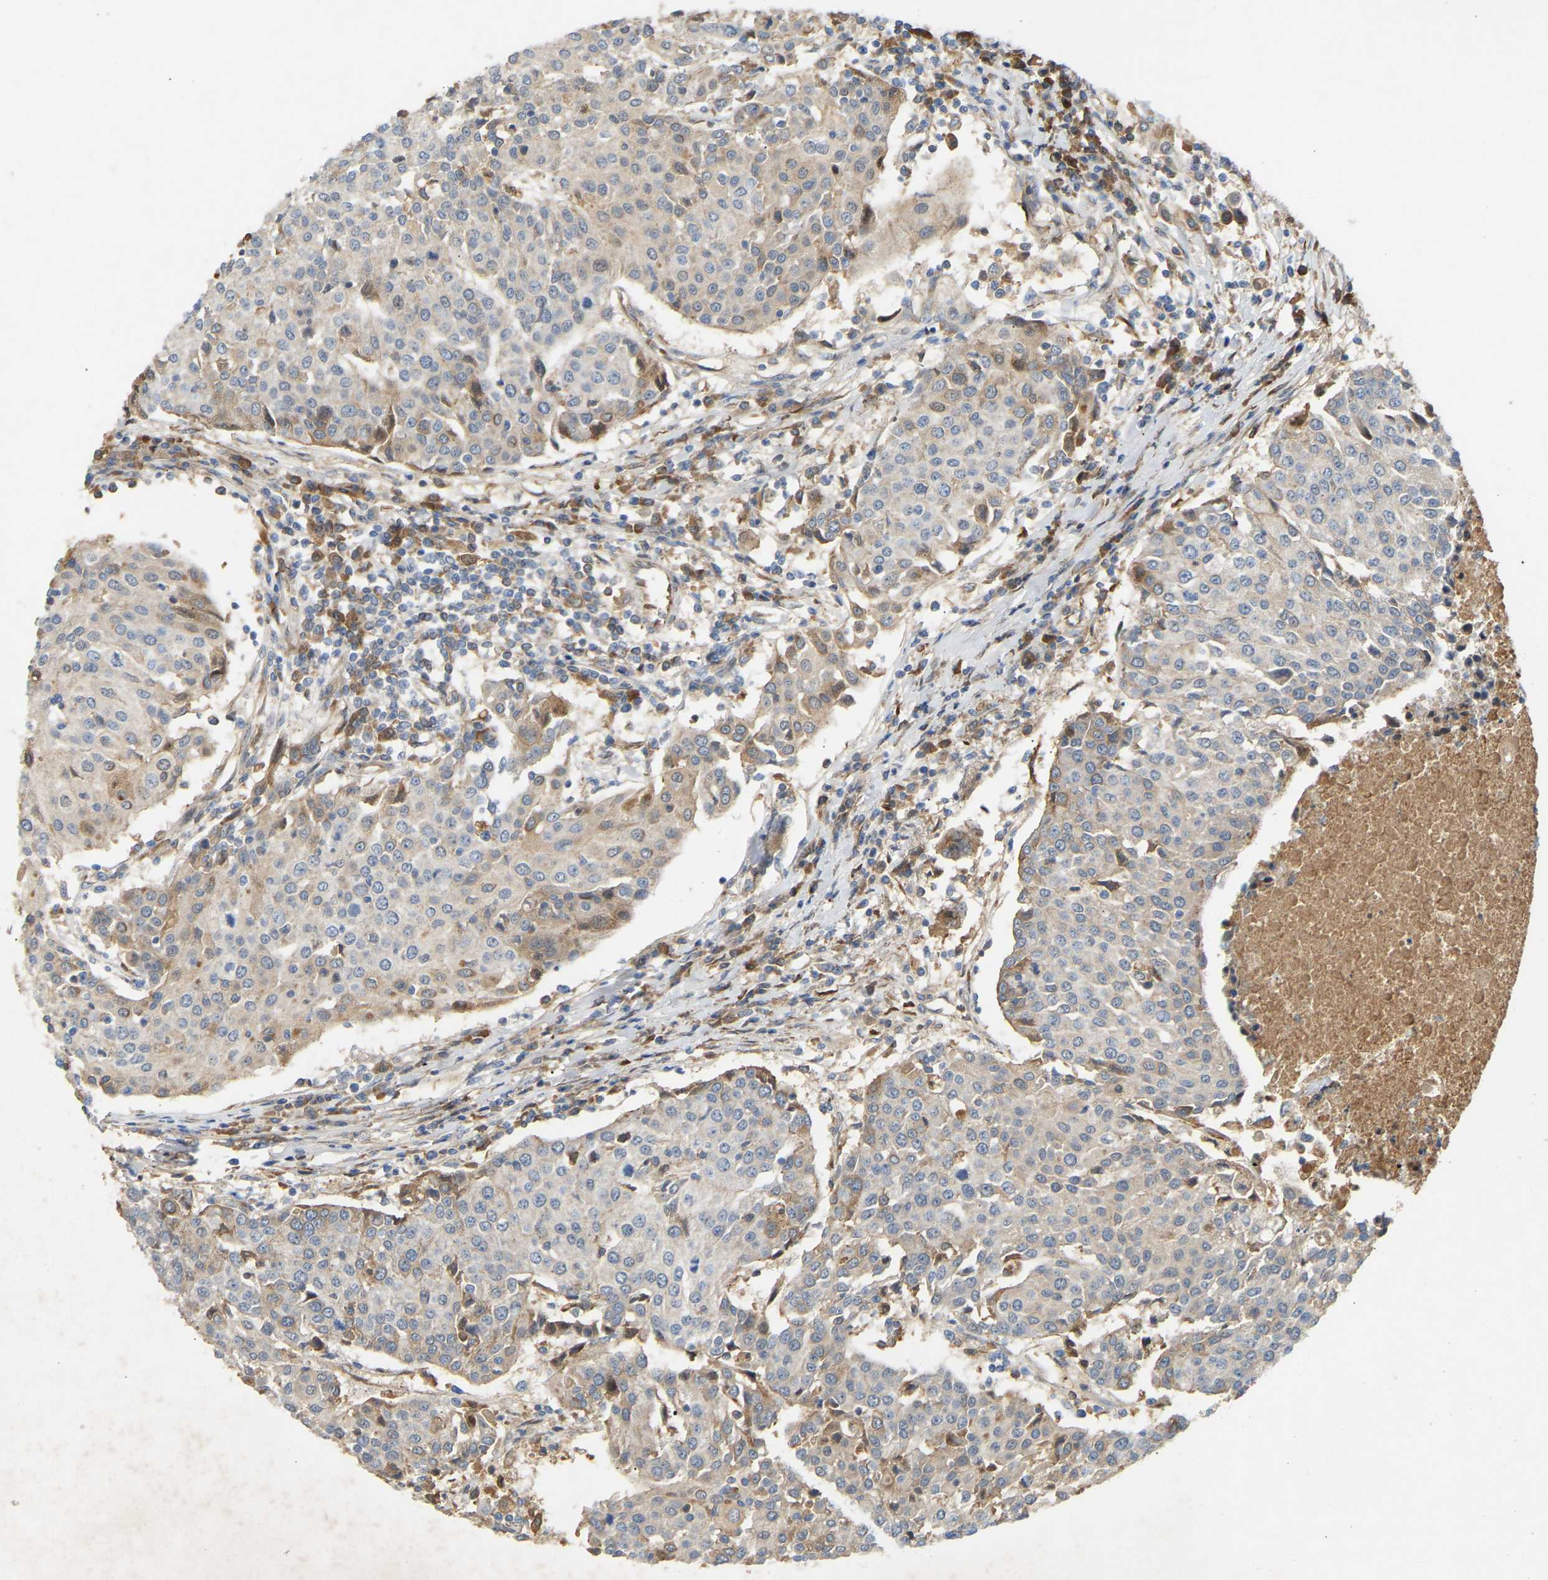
{"staining": {"intensity": "weak", "quantity": "<25%", "location": "cytoplasmic/membranous"}, "tissue": "urothelial cancer", "cell_type": "Tumor cells", "image_type": "cancer", "snomed": [{"axis": "morphology", "description": "Urothelial carcinoma, High grade"}, {"axis": "topography", "description": "Urinary bladder"}], "caption": "There is no significant expression in tumor cells of high-grade urothelial carcinoma.", "gene": "PTCD1", "patient": {"sex": "female", "age": 85}}